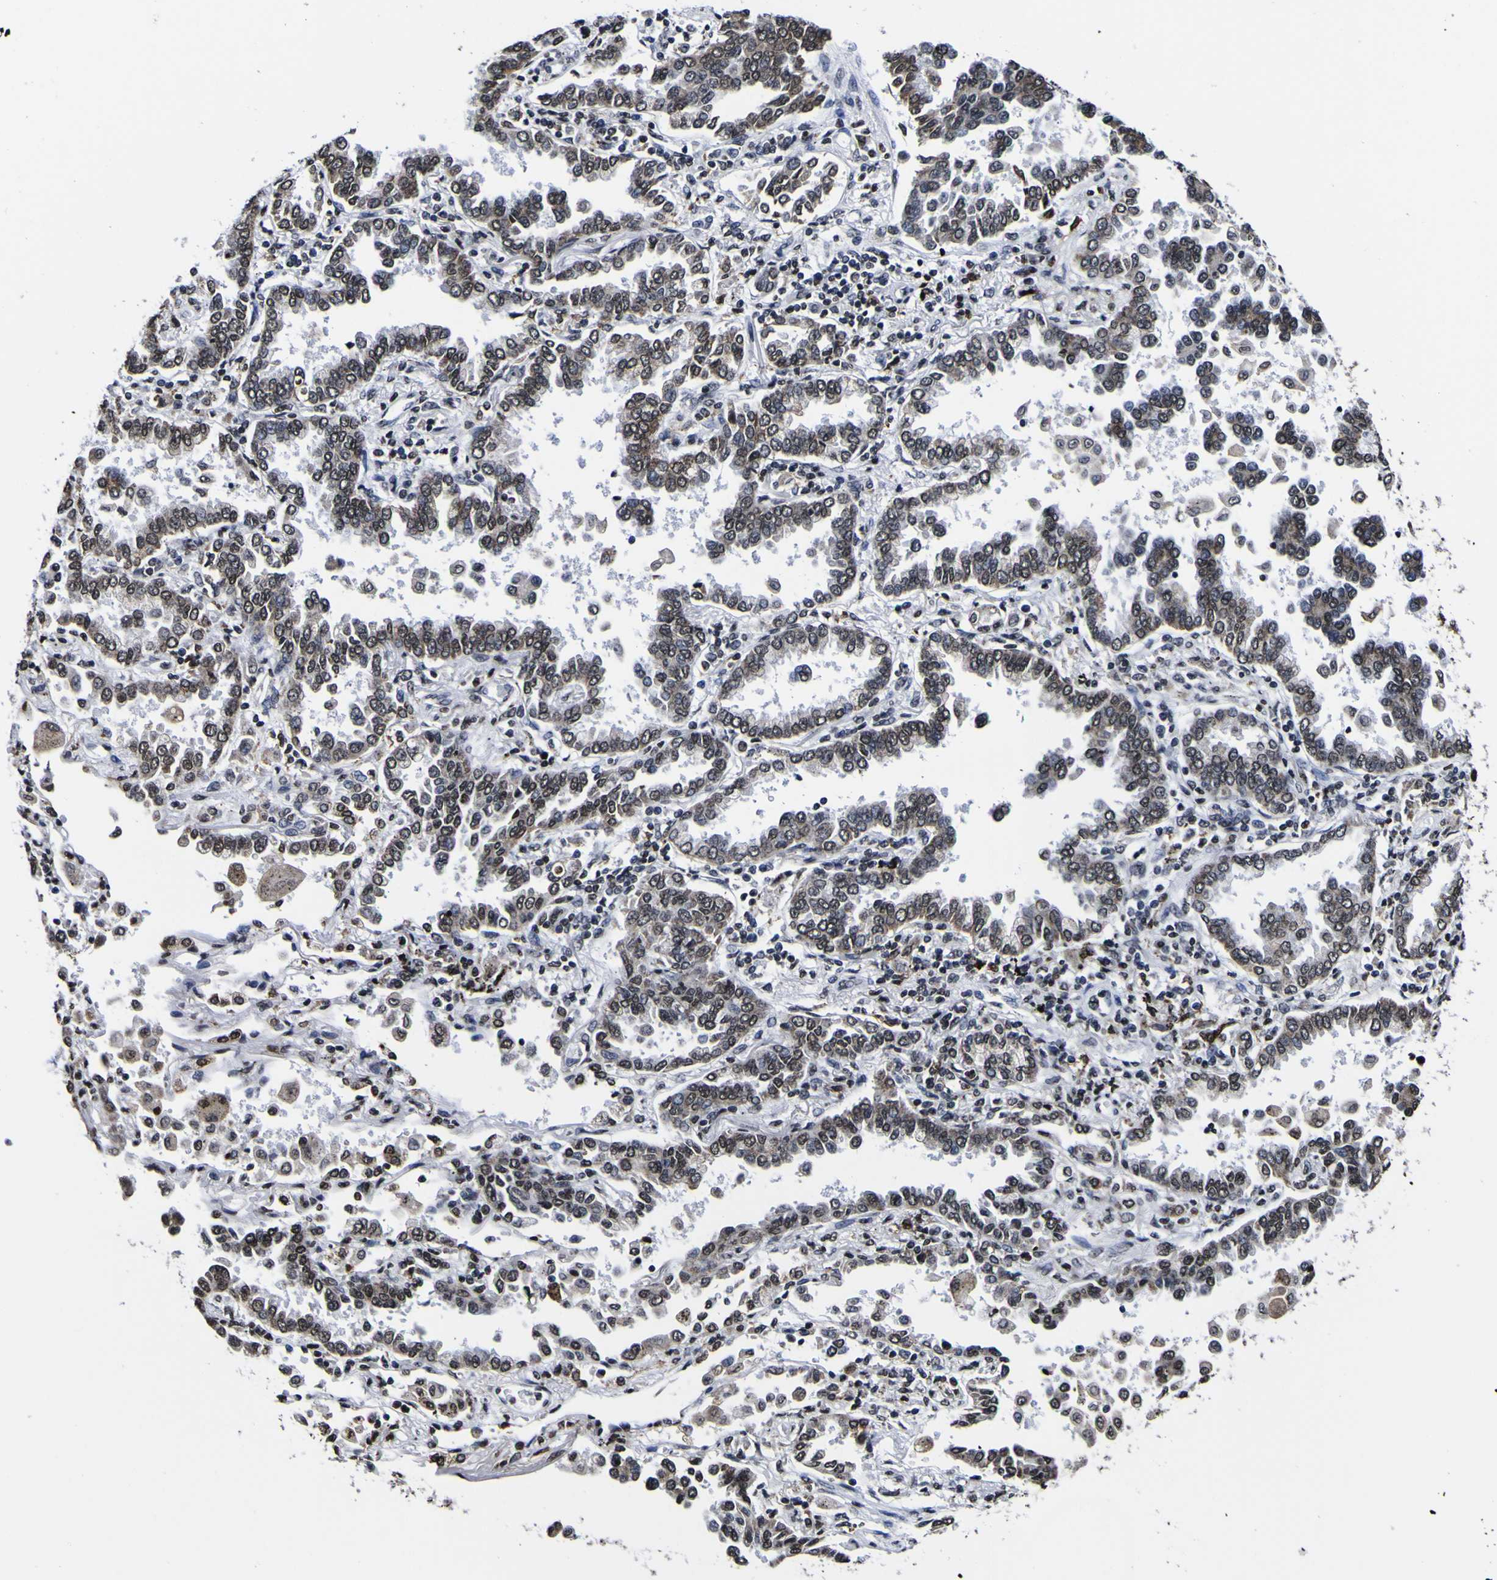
{"staining": {"intensity": "strong", "quantity": "<25%", "location": "nuclear"}, "tissue": "lung cancer", "cell_type": "Tumor cells", "image_type": "cancer", "snomed": [{"axis": "morphology", "description": "Normal tissue, NOS"}, {"axis": "morphology", "description": "Adenocarcinoma, NOS"}, {"axis": "topography", "description": "Lung"}], "caption": "Adenocarcinoma (lung) tissue reveals strong nuclear positivity in about <25% of tumor cells", "gene": "PIAS1", "patient": {"sex": "male", "age": 59}}